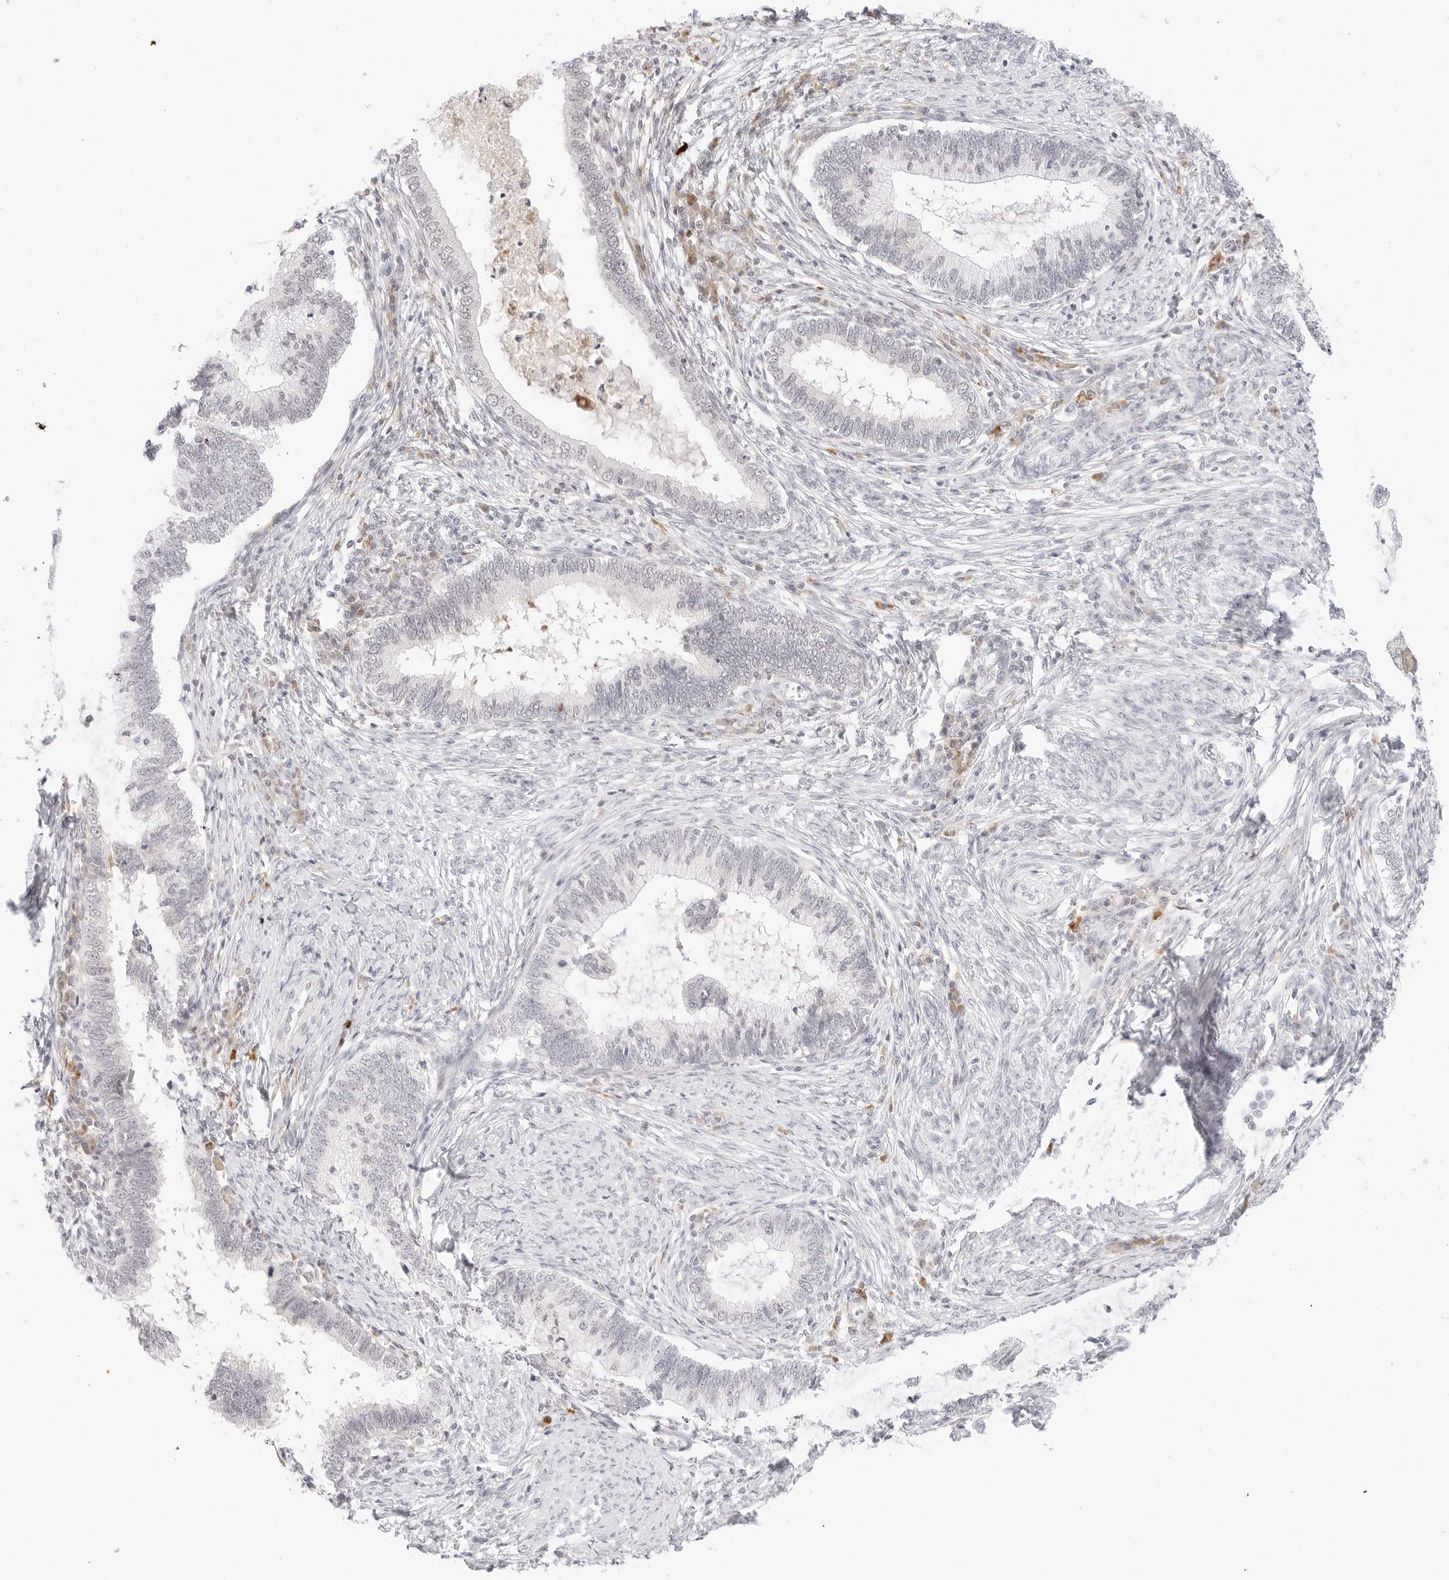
{"staining": {"intensity": "negative", "quantity": "none", "location": "none"}, "tissue": "cervical cancer", "cell_type": "Tumor cells", "image_type": "cancer", "snomed": [{"axis": "morphology", "description": "Adenocarcinoma, NOS"}, {"axis": "topography", "description": "Cervix"}], "caption": "Protein analysis of cervical adenocarcinoma demonstrates no significant staining in tumor cells.", "gene": "XKR4", "patient": {"sex": "female", "age": 36}}